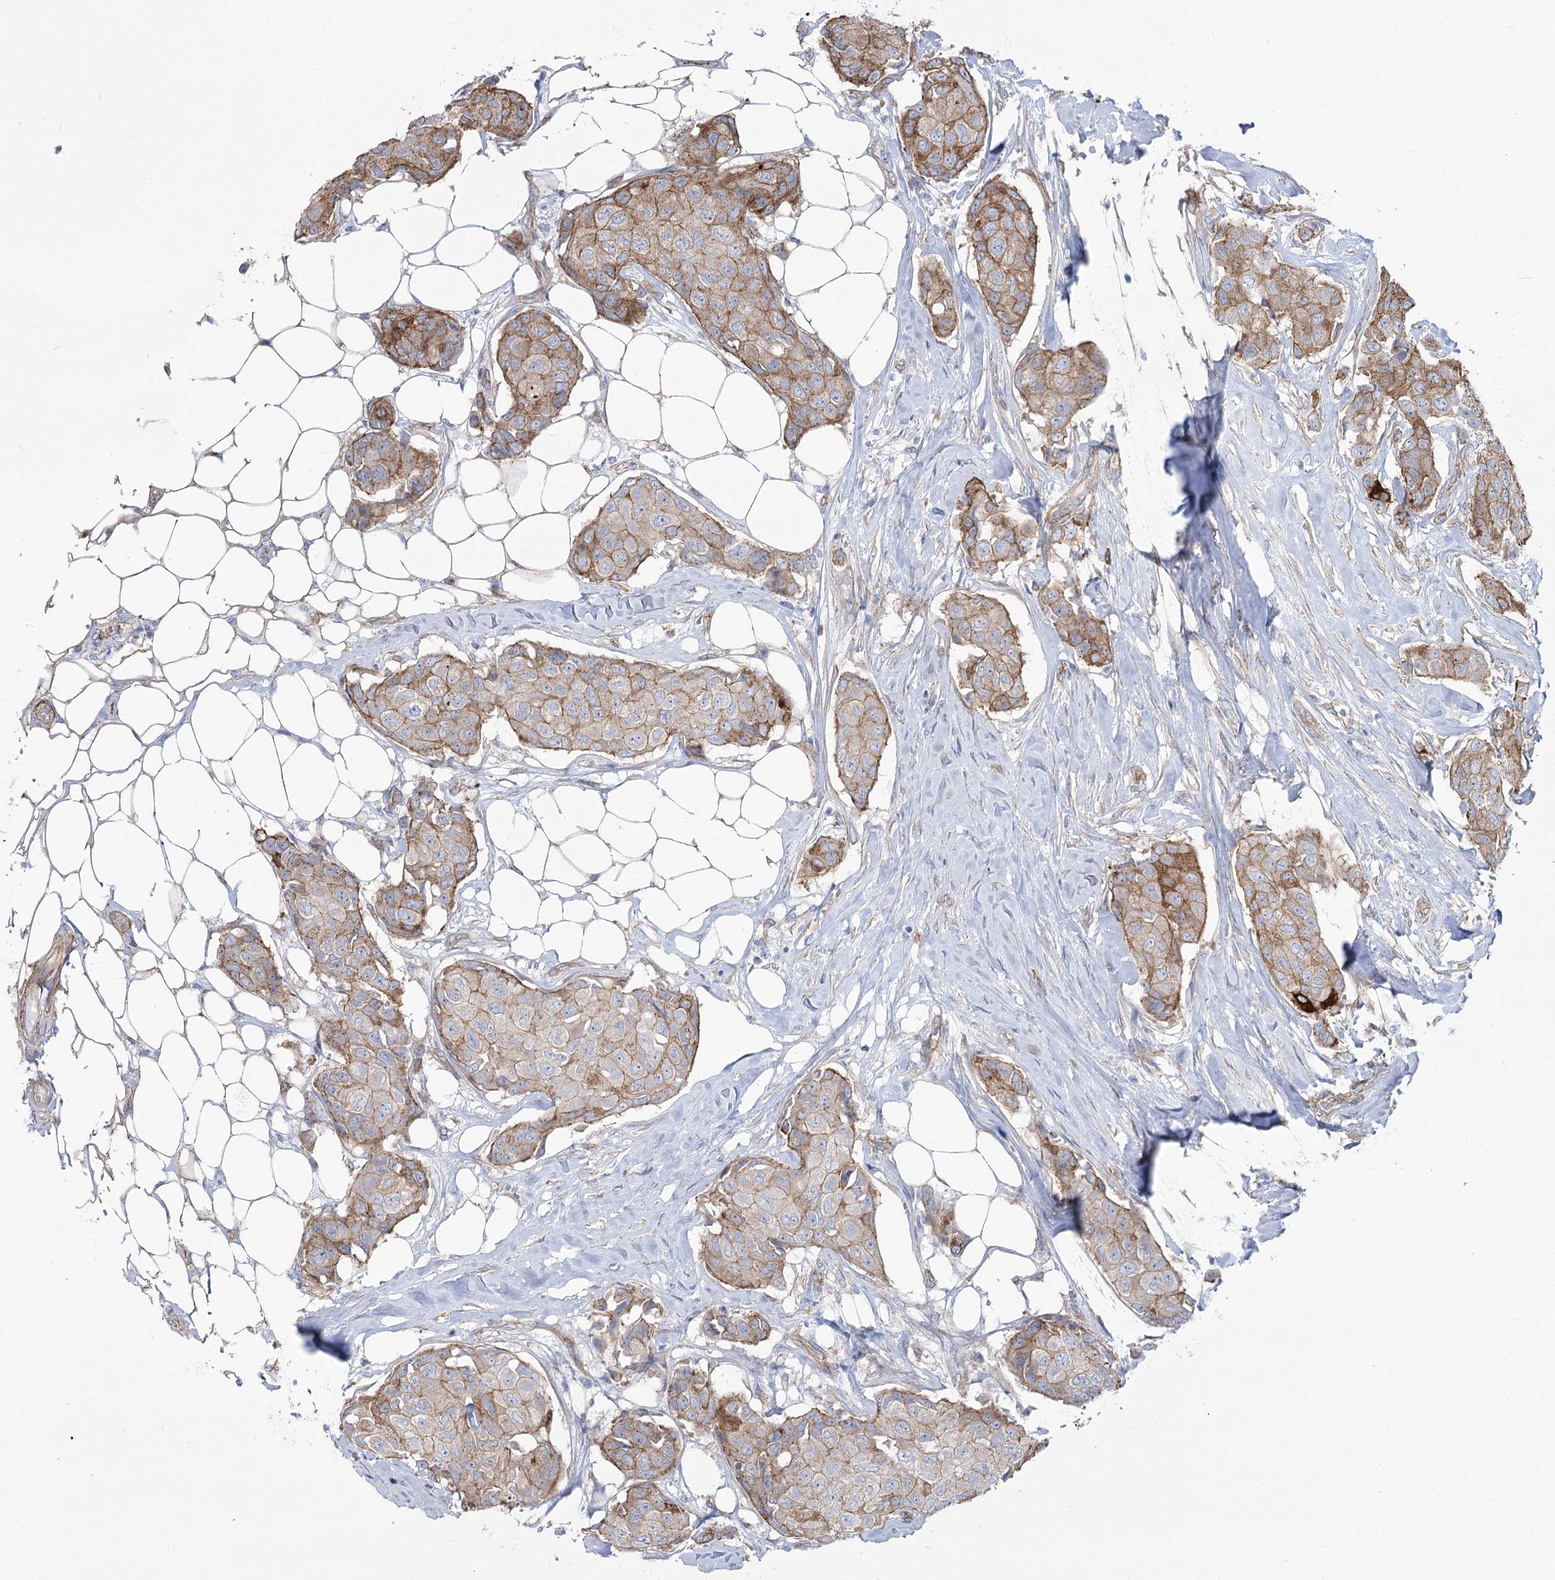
{"staining": {"intensity": "moderate", "quantity": ">75%", "location": "cytoplasmic/membranous"}, "tissue": "breast cancer", "cell_type": "Tumor cells", "image_type": "cancer", "snomed": [{"axis": "morphology", "description": "Duct carcinoma"}, {"axis": "topography", "description": "Breast"}], "caption": "Intraductal carcinoma (breast) stained with a protein marker shows moderate staining in tumor cells.", "gene": "PLEKHA5", "patient": {"sex": "female", "age": 80}}